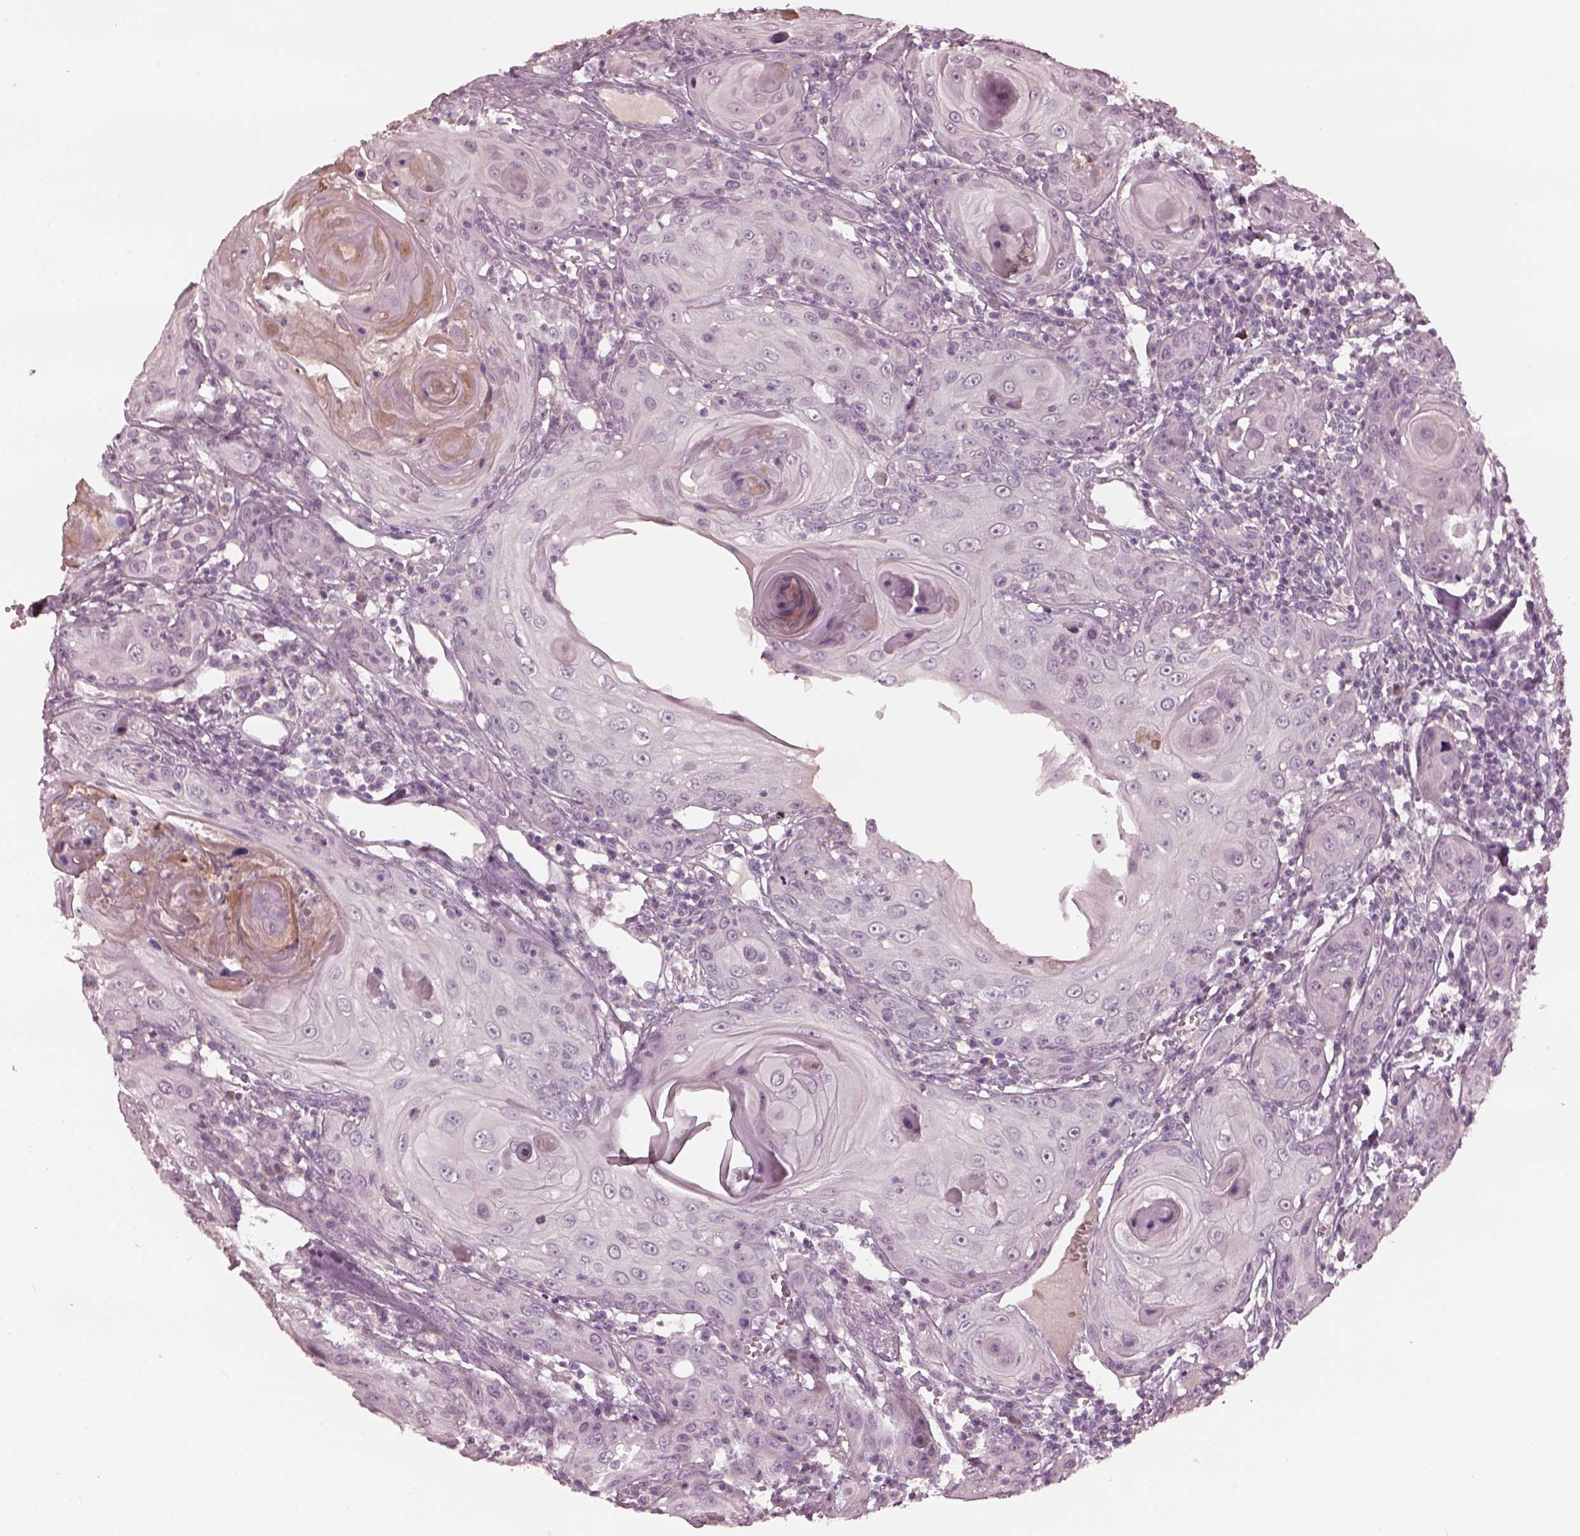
{"staining": {"intensity": "negative", "quantity": "none", "location": "none"}, "tissue": "head and neck cancer", "cell_type": "Tumor cells", "image_type": "cancer", "snomed": [{"axis": "morphology", "description": "Squamous cell carcinoma, NOS"}, {"axis": "topography", "description": "Head-Neck"}], "caption": "This is an IHC photomicrograph of human head and neck cancer (squamous cell carcinoma). There is no staining in tumor cells.", "gene": "OPTC", "patient": {"sex": "female", "age": 80}}